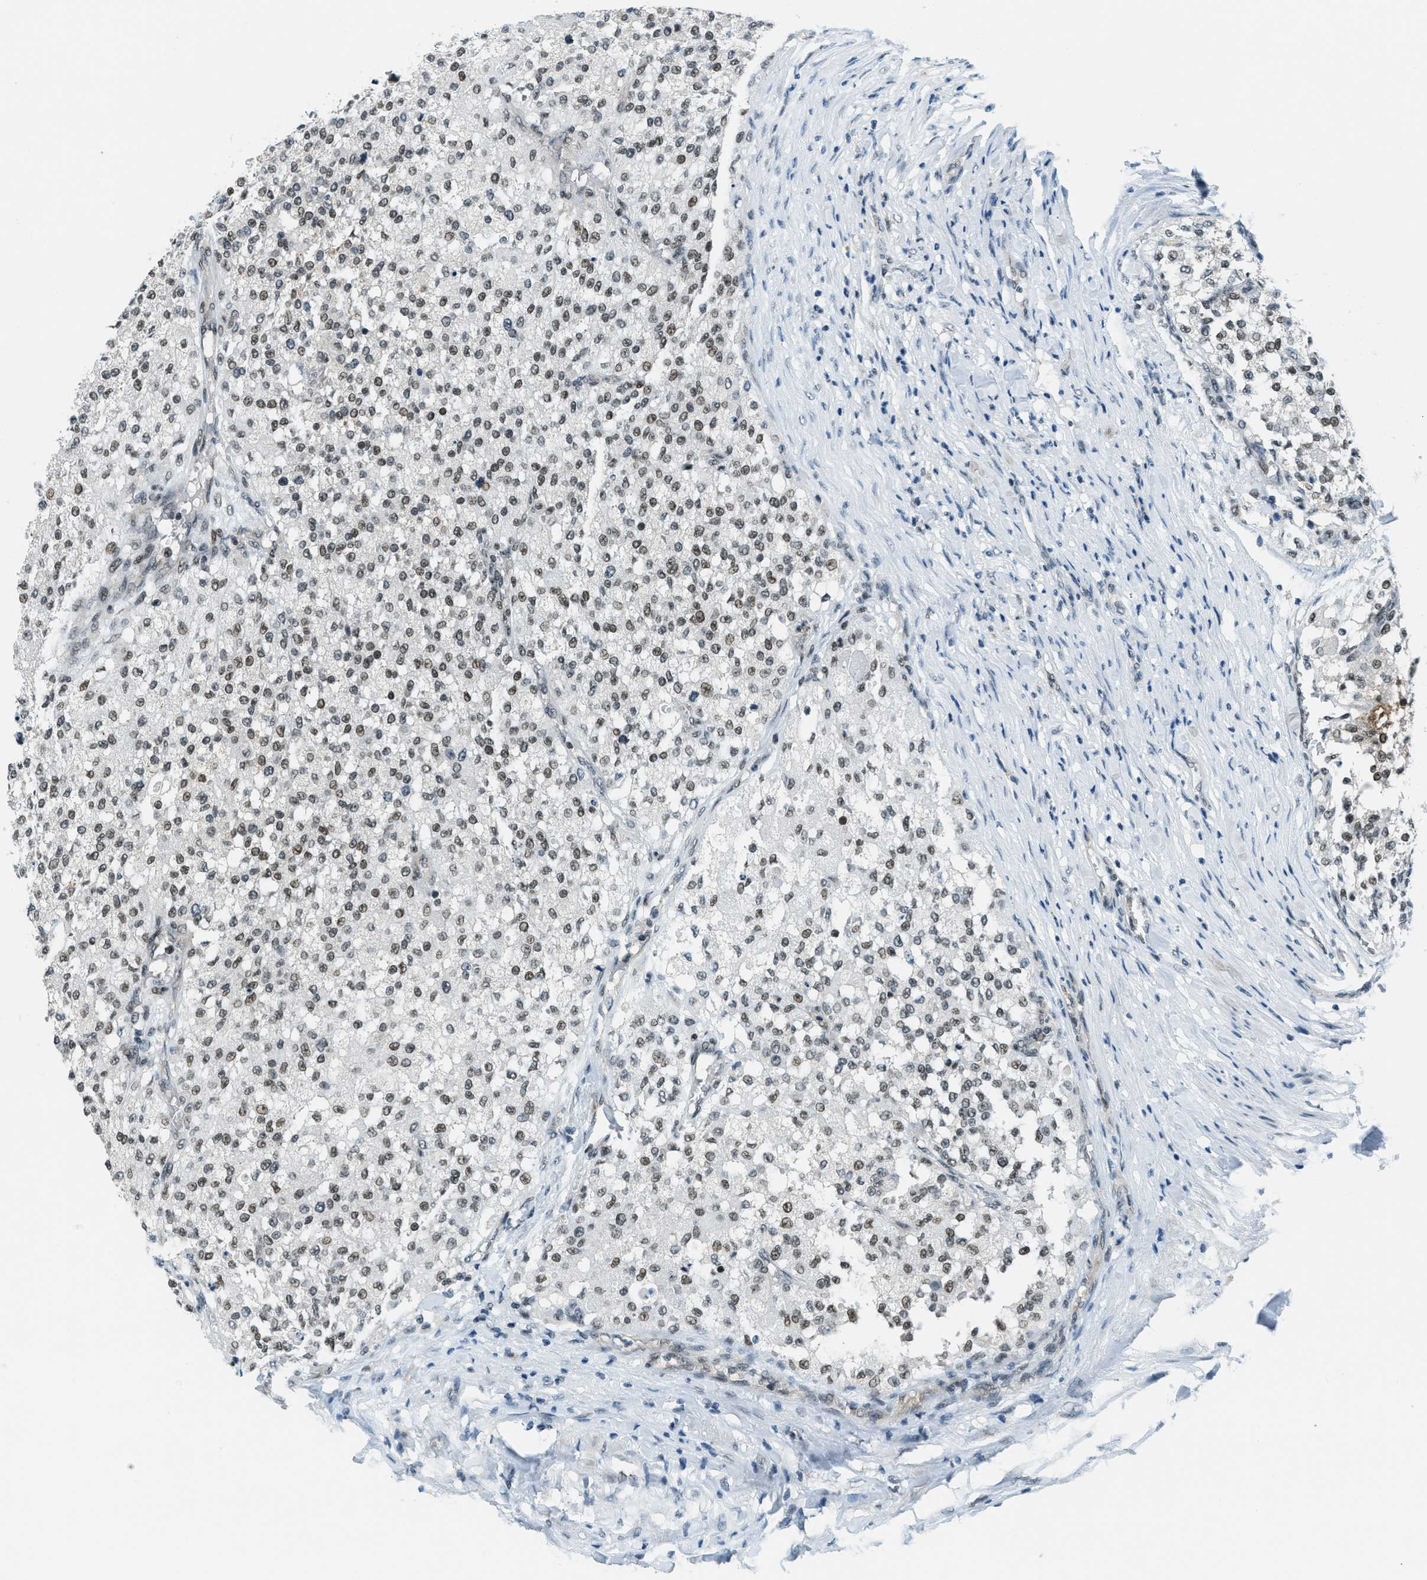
{"staining": {"intensity": "weak", "quantity": ">75%", "location": "nuclear"}, "tissue": "testis cancer", "cell_type": "Tumor cells", "image_type": "cancer", "snomed": [{"axis": "morphology", "description": "Seminoma, NOS"}, {"axis": "topography", "description": "Testis"}], "caption": "The micrograph reveals immunohistochemical staining of testis cancer. There is weak nuclear expression is appreciated in approximately >75% of tumor cells. The protein of interest is shown in brown color, while the nuclei are stained blue.", "gene": "KLF6", "patient": {"sex": "male", "age": 59}}